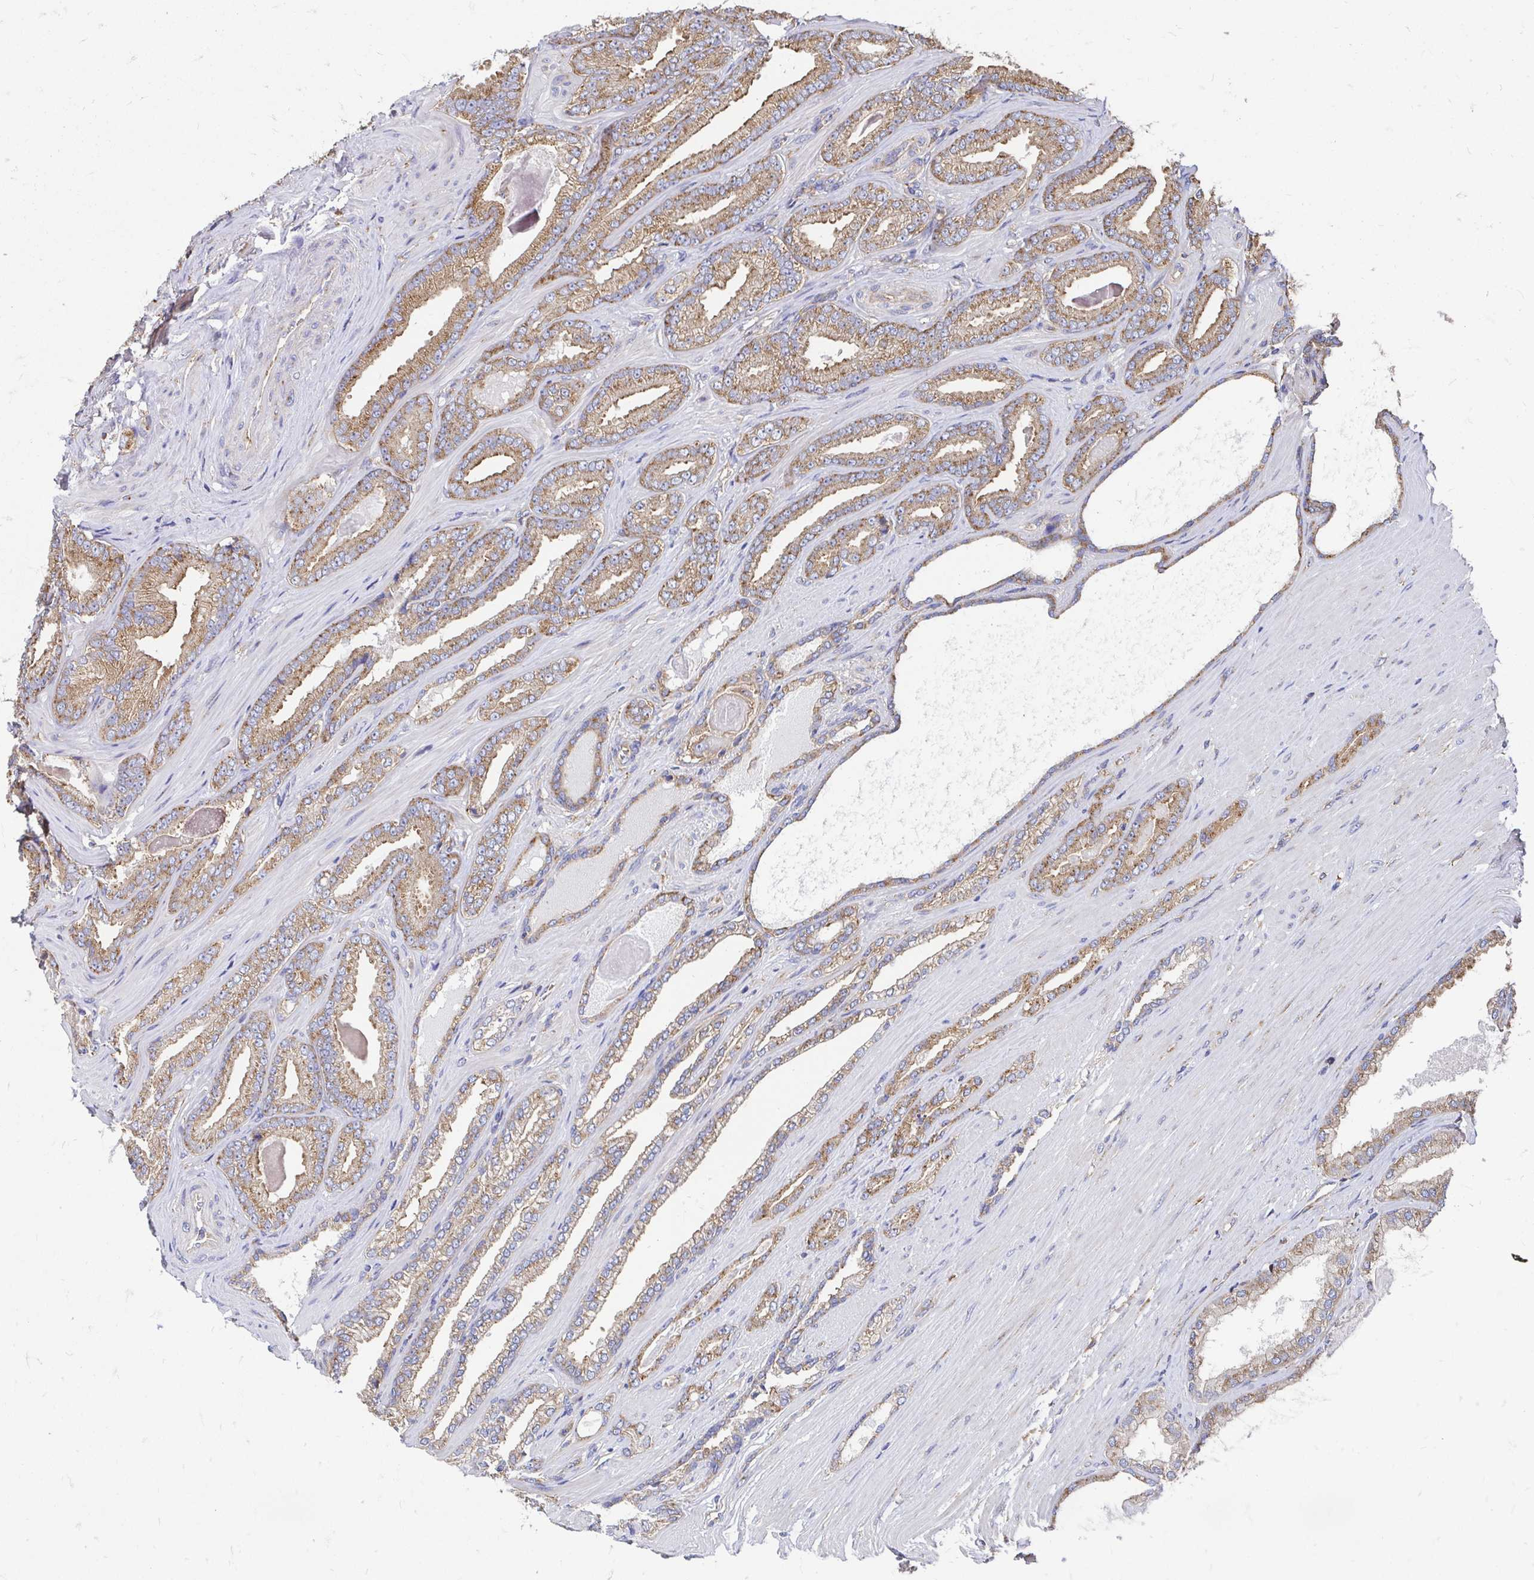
{"staining": {"intensity": "moderate", "quantity": ">75%", "location": "cytoplasmic/membranous"}, "tissue": "prostate cancer", "cell_type": "Tumor cells", "image_type": "cancer", "snomed": [{"axis": "morphology", "description": "Adenocarcinoma, Low grade"}, {"axis": "topography", "description": "Prostate"}], "caption": "About >75% of tumor cells in prostate low-grade adenocarcinoma demonstrate moderate cytoplasmic/membranous protein expression as visualized by brown immunohistochemical staining.", "gene": "CLTC", "patient": {"sex": "male", "age": 61}}